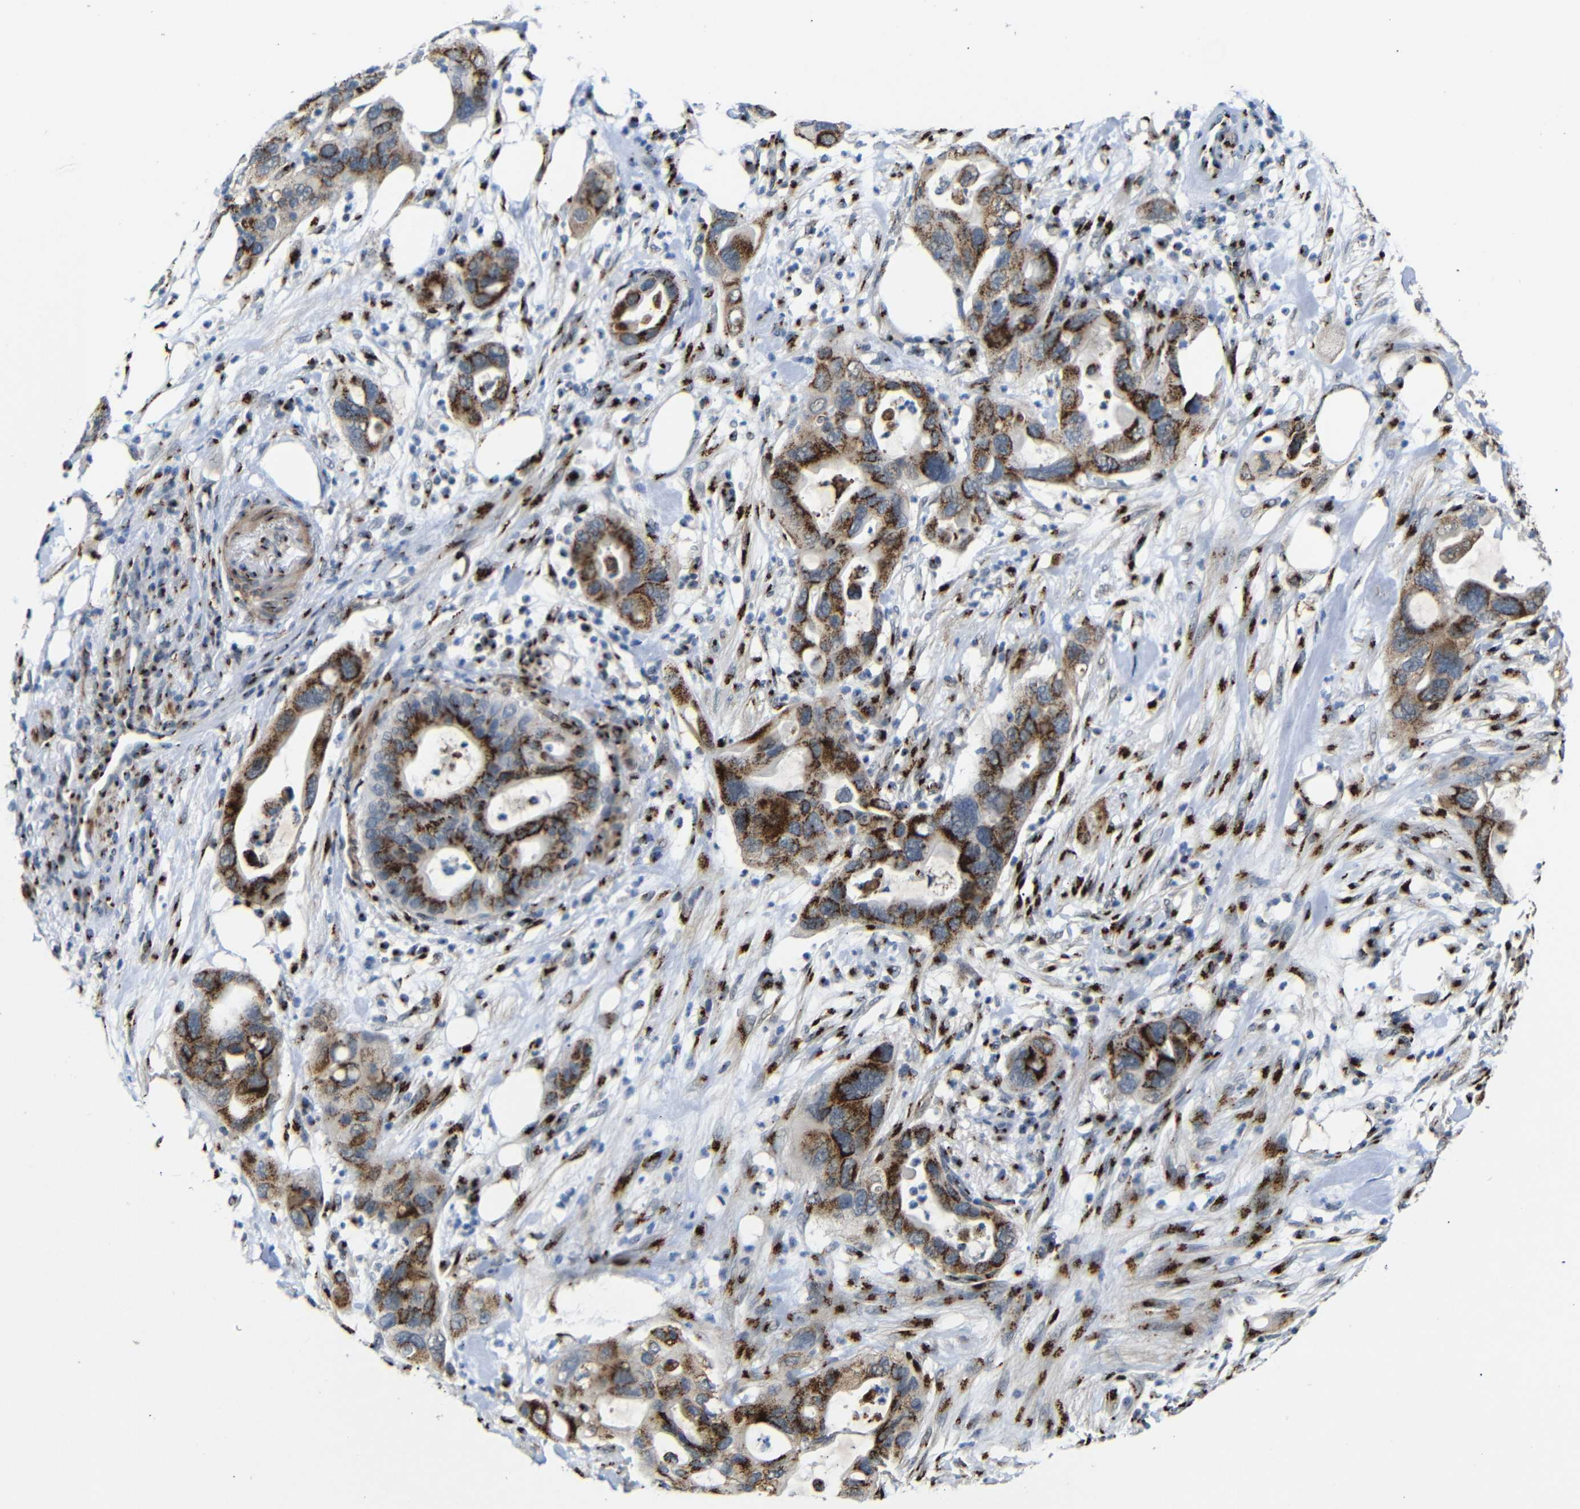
{"staining": {"intensity": "strong", "quantity": ">75%", "location": "cytoplasmic/membranous"}, "tissue": "pancreatic cancer", "cell_type": "Tumor cells", "image_type": "cancer", "snomed": [{"axis": "morphology", "description": "Adenocarcinoma, NOS"}, {"axis": "topography", "description": "Pancreas"}], "caption": "Immunohistochemical staining of adenocarcinoma (pancreatic) exhibits high levels of strong cytoplasmic/membranous protein positivity in about >75% of tumor cells.", "gene": "TGOLN2", "patient": {"sex": "female", "age": 71}}